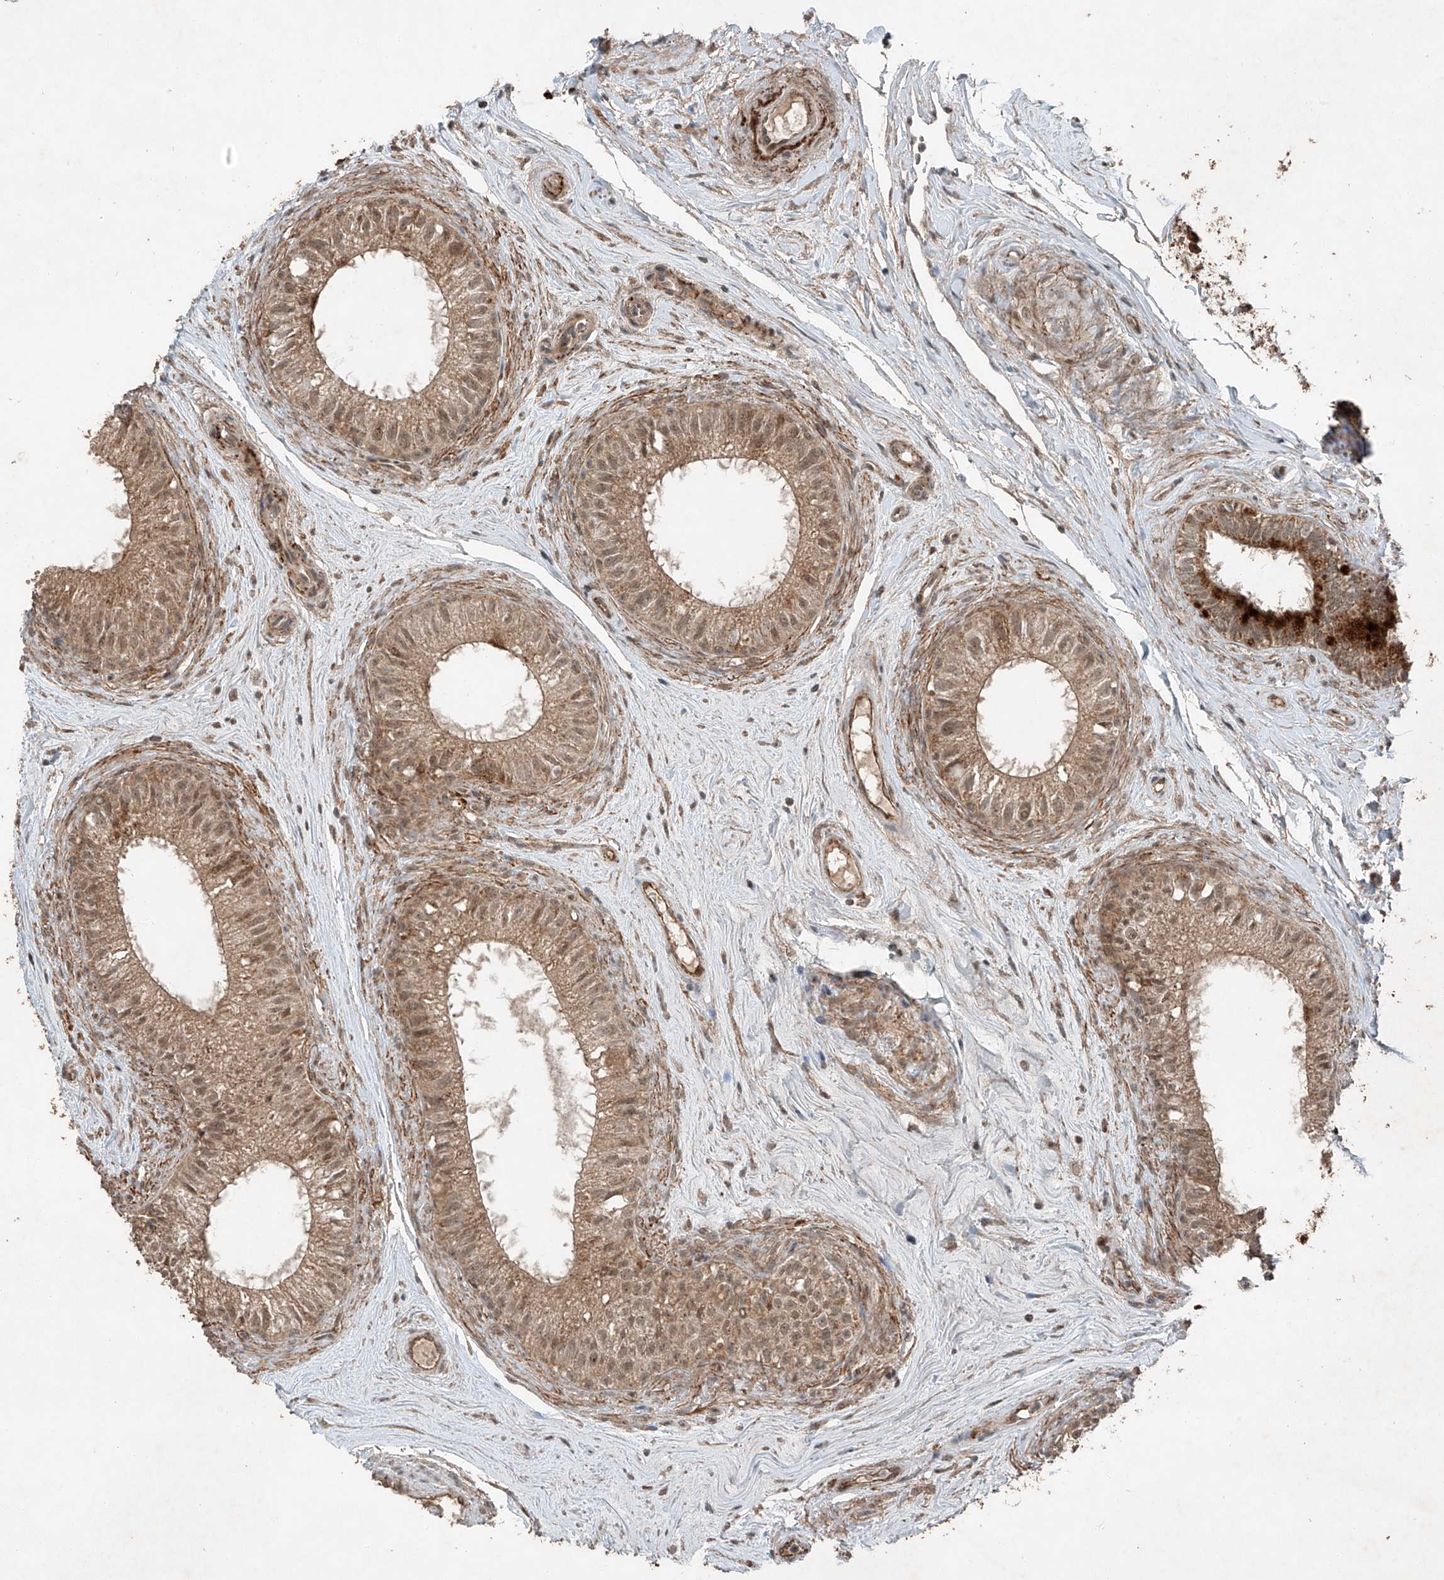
{"staining": {"intensity": "moderate", "quantity": ">75%", "location": "cytoplasmic/membranous,nuclear"}, "tissue": "epididymis", "cell_type": "Glandular cells", "image_type": "normal", "snomed": [{"axis": "morphology", "description": "Normal tissue, NOS"}, {"axis": "topography", "description": "Epididymis"}], "caption": "Immunohistochemistry (IHC) photomicrograph of unremarkable epididymis: human epididymis stained using immunohistochemistry (IHC) reveals medium levels of moderate protein expression localized specifically in the cytoplasmic/membranous,nuclear of glandular cells, appearing as a cytoplasmic/membranous,nuclear brown color.", "gene": "ZNF620", "patient": {"sex": "male", "age": 71}}